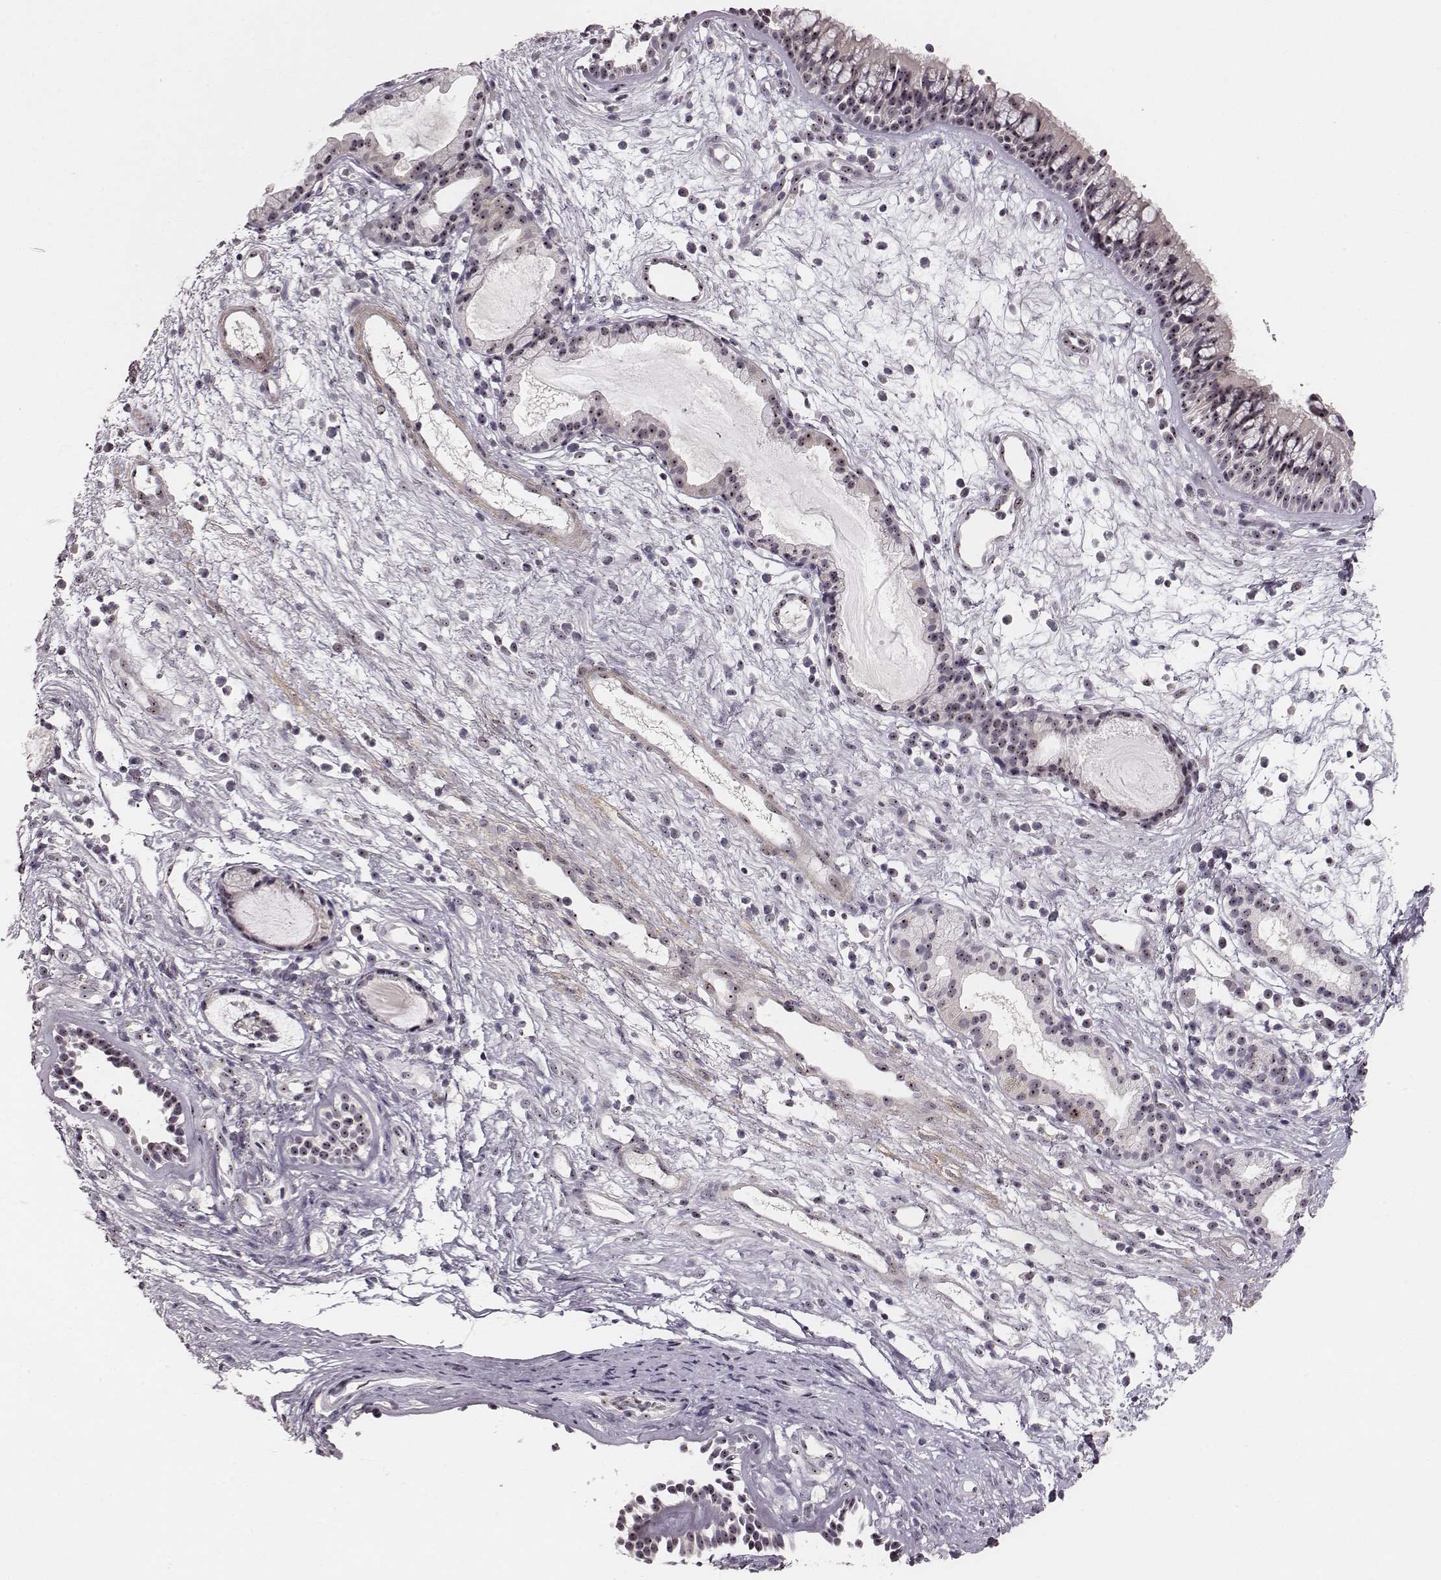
{"staining": {"intensity": "moderate", "quantity": ">75%", "location": "nuclear"}, "tissue": "nasopharynx", "cell_type": "Respiratory epithelial cells", "image_type": "normal", "snomed": [{"axis": "morphology", "description": "Normal tissue, NOS"}, {"axis": "topography", "description": "Nasopharynx"}], "caption": "Protein expression analysis of benign nasopharynx demonstrates moderate nuclear expression in about >75% of respiratory epithelial cells.", "gene": "NOP56", "patient": {"sex": "male", "age": 77}}